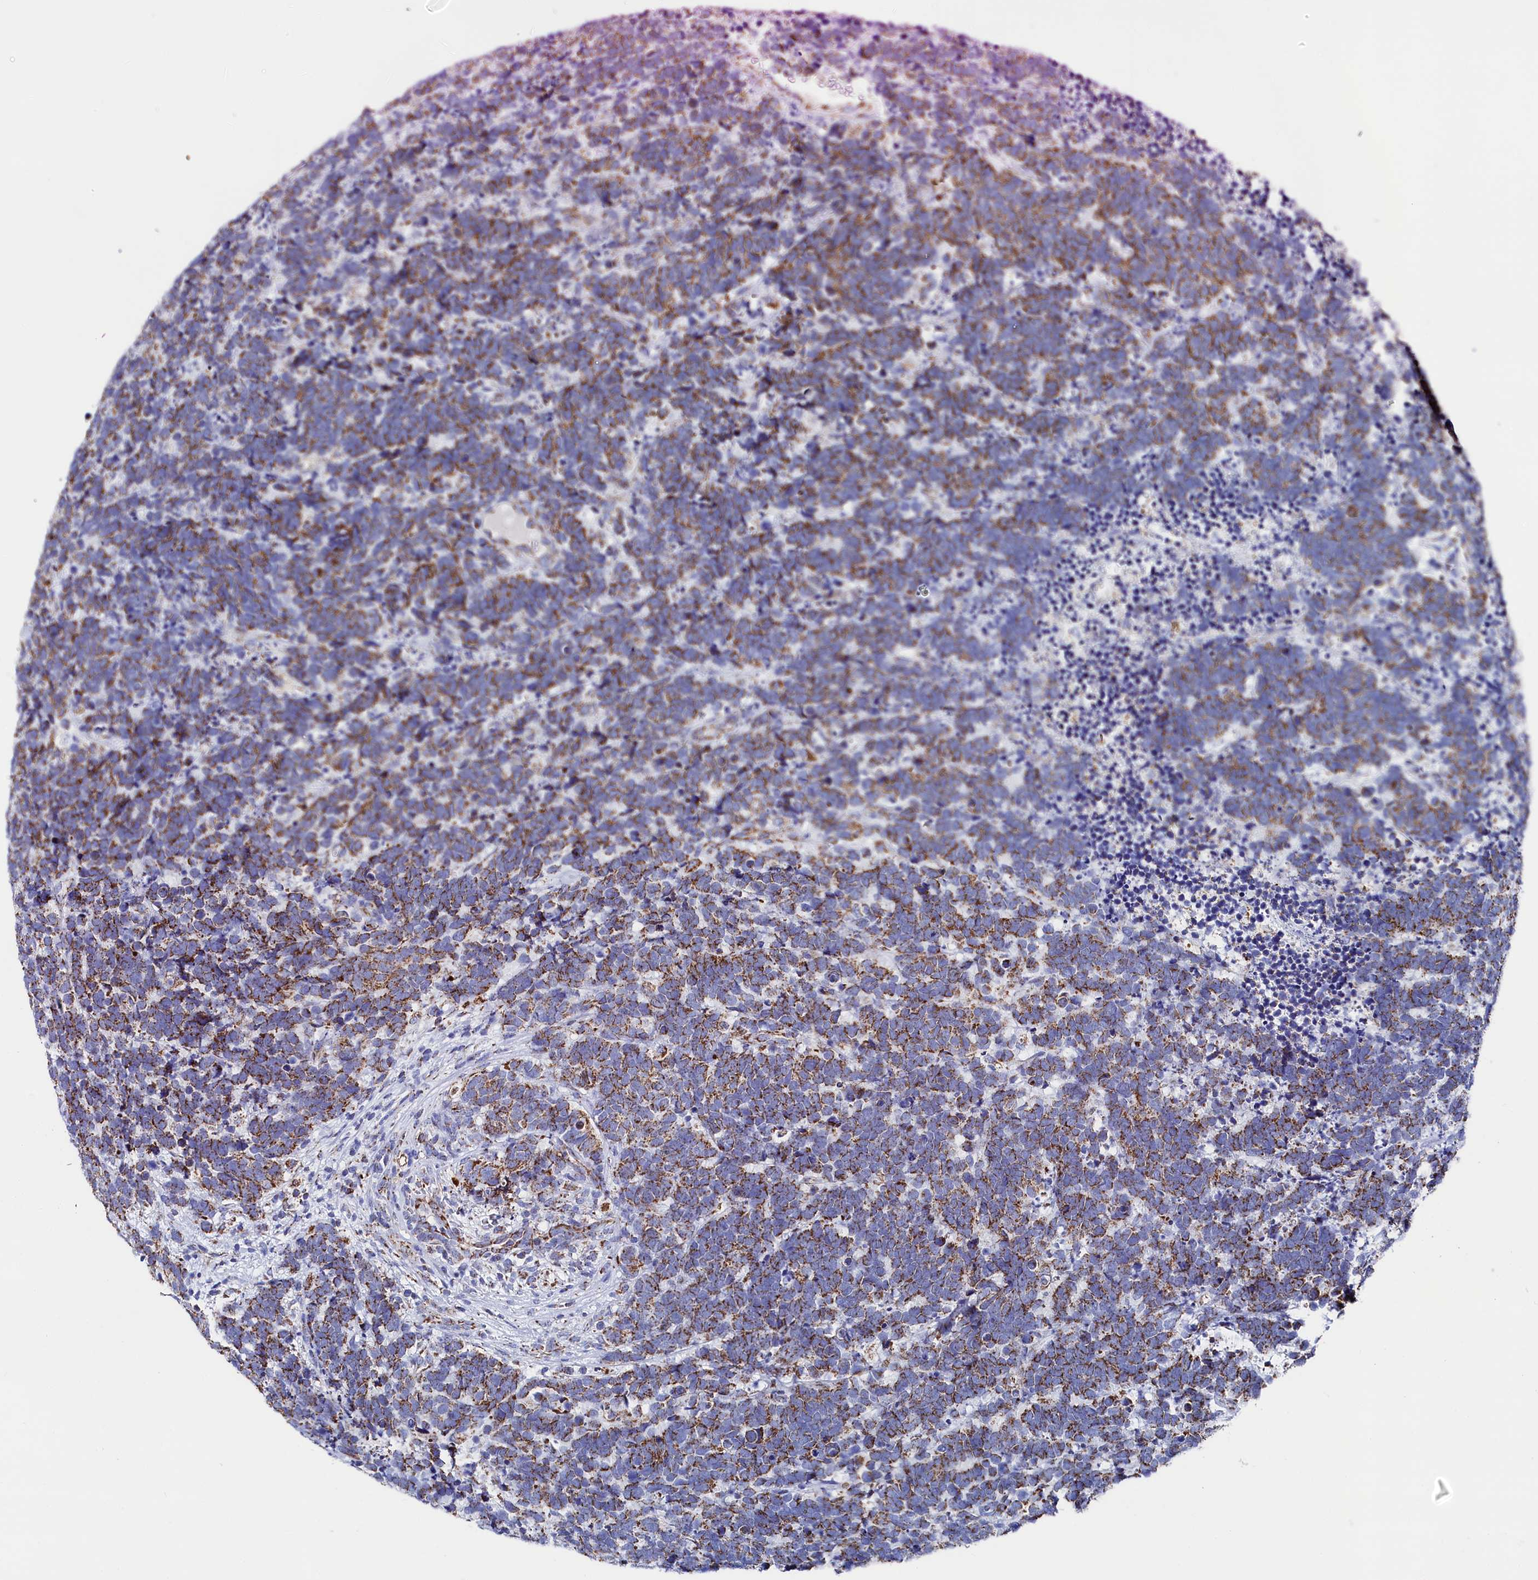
{"staining": {"intensity": "moderate", "quantity": ">75%", "location": "cytoplasmic/membranous"}, "tissue": "carcinoid", "cell_type": "Tumor cells", "image_type": "cancer", "snomed": [{"axis": "morphology", "description": "Carcinoma, NOS"}, {"axis": "morphology", "description": "Carcinoid, malignant, NOS"}, {"axis": "topography", "description": "Urinary bladder"}], "caption": "Immunohistochemistry (IHC) staining of malignant carcinoid, which reveals medium levels of moderate cytoplasmic/membranous positivity in approximately >75% of tumor cells indicating moderate cytoplasmic/membranous protein staining. The staining was performed using DAB (3,3'-diaminobenzidine) (brown) for protein detection and nuclei were counterstained in hematoxylin (blue).", "gene": "MMAB", "patient": {"sex": "male", "age": 57}}